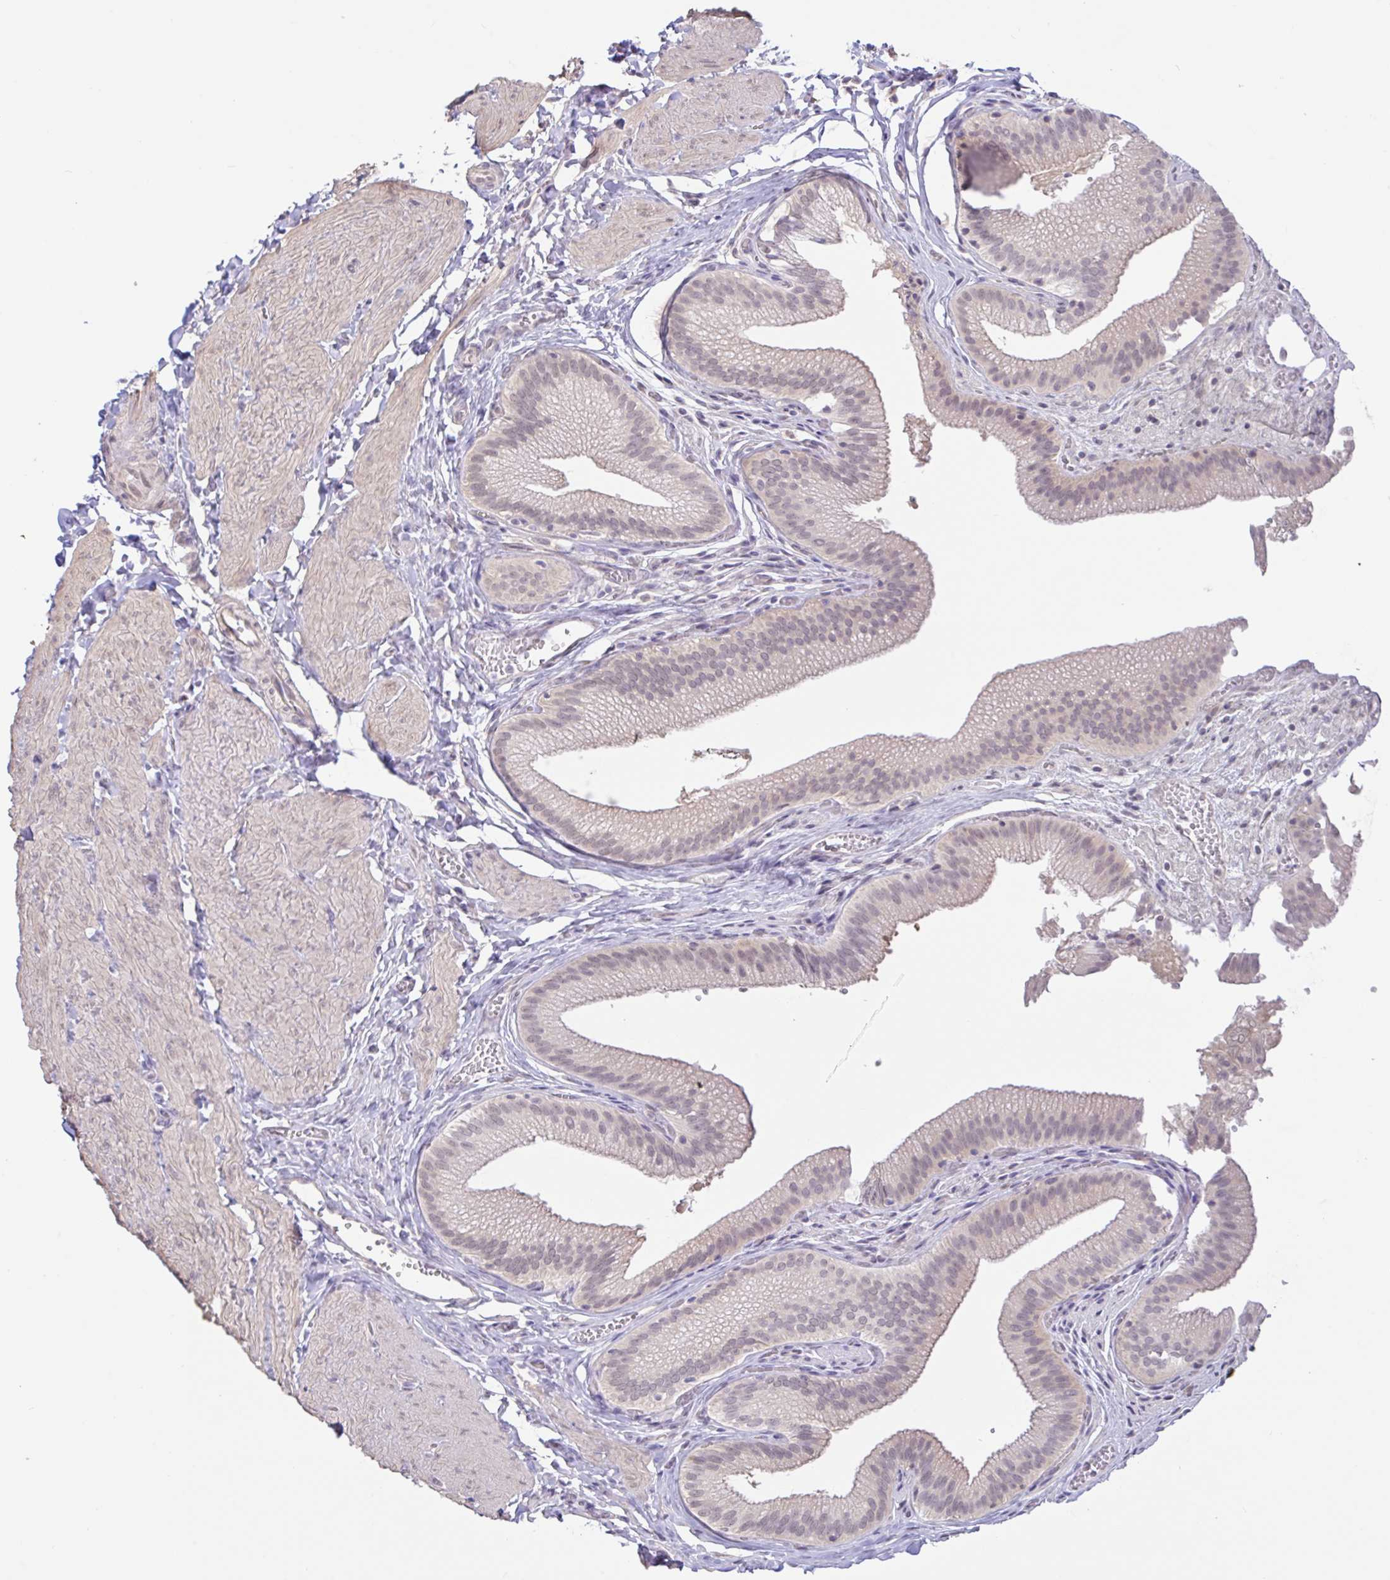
{"staining": {"intensity": "weak", "quantity": "<25%", "location": "cytoplasmic/membranous,nuclear"}, "tissue": "gallbladder", "cell_type": "Glandular cells", "image_type": "normal", "snomed": [{"axis": "morphology", "description": "Normal tissue, NOS"}, {"axis": "topography", "description": "Gallbladder"}, {"axis": "topography", "description": "Peripheral nerve tissue"}], "caption": "Immunohistochemistry (IHC) histopathology image of benign gallbladder: gallbladder stained with DAB (3,3'-diaminobenzidine) reveals no significant protein staining in glandular cells.", "gene": "HYPK", "patient": {"sex": "male", "age": 17}}